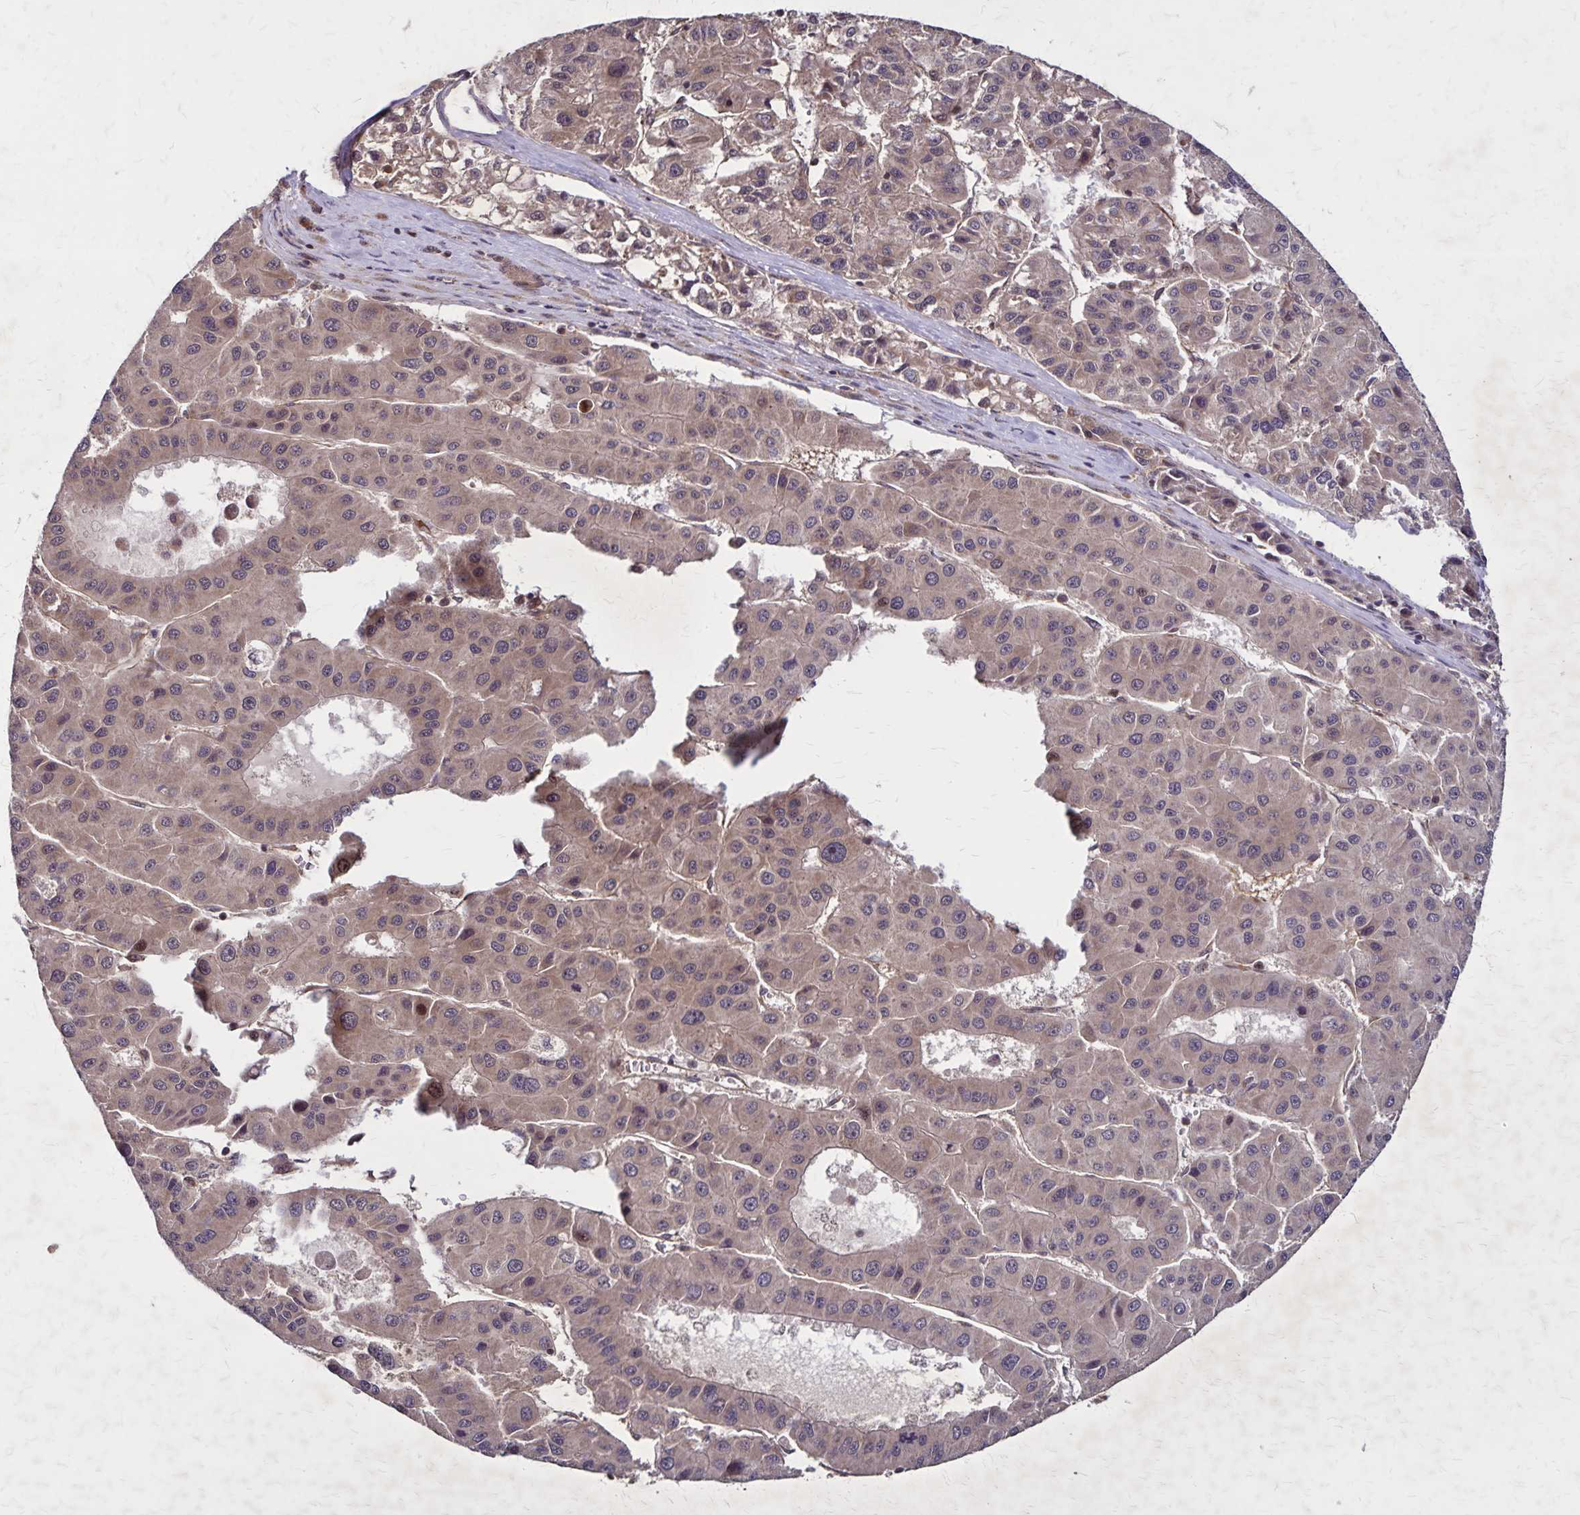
{"staining": {"intensity": "weak", "quantity": "25%-75%", "location": "cytoplasmic/membranous"}, "tissue": "liver cancer", "cell_type": "Tumor cells", "image_type": "cancer", "snomed": [{"axis": "morphology", "description": "Carcinoma, Hepatocellular, NOS"}, {"axis": "topography", "description": "Liver"}], "caption": "High-magnification brightfield microscopy of liver hepatocellular carcinoma stained with DAB (3,3'-diaminobenzidine) (brown) and counterstained with hematoxylin (blue). tumor cells exhibit weak cytoplasmic/membranous expression is appreciated in approximately25%-75% of cells. The staining was performed using DAB to visualize the protein expression in brown, while the nuclei were stained in blue with hematoxylin (Magnification: 20x).", "gene": "NFS1", "patient": {"sex": "male", "age": 73}}